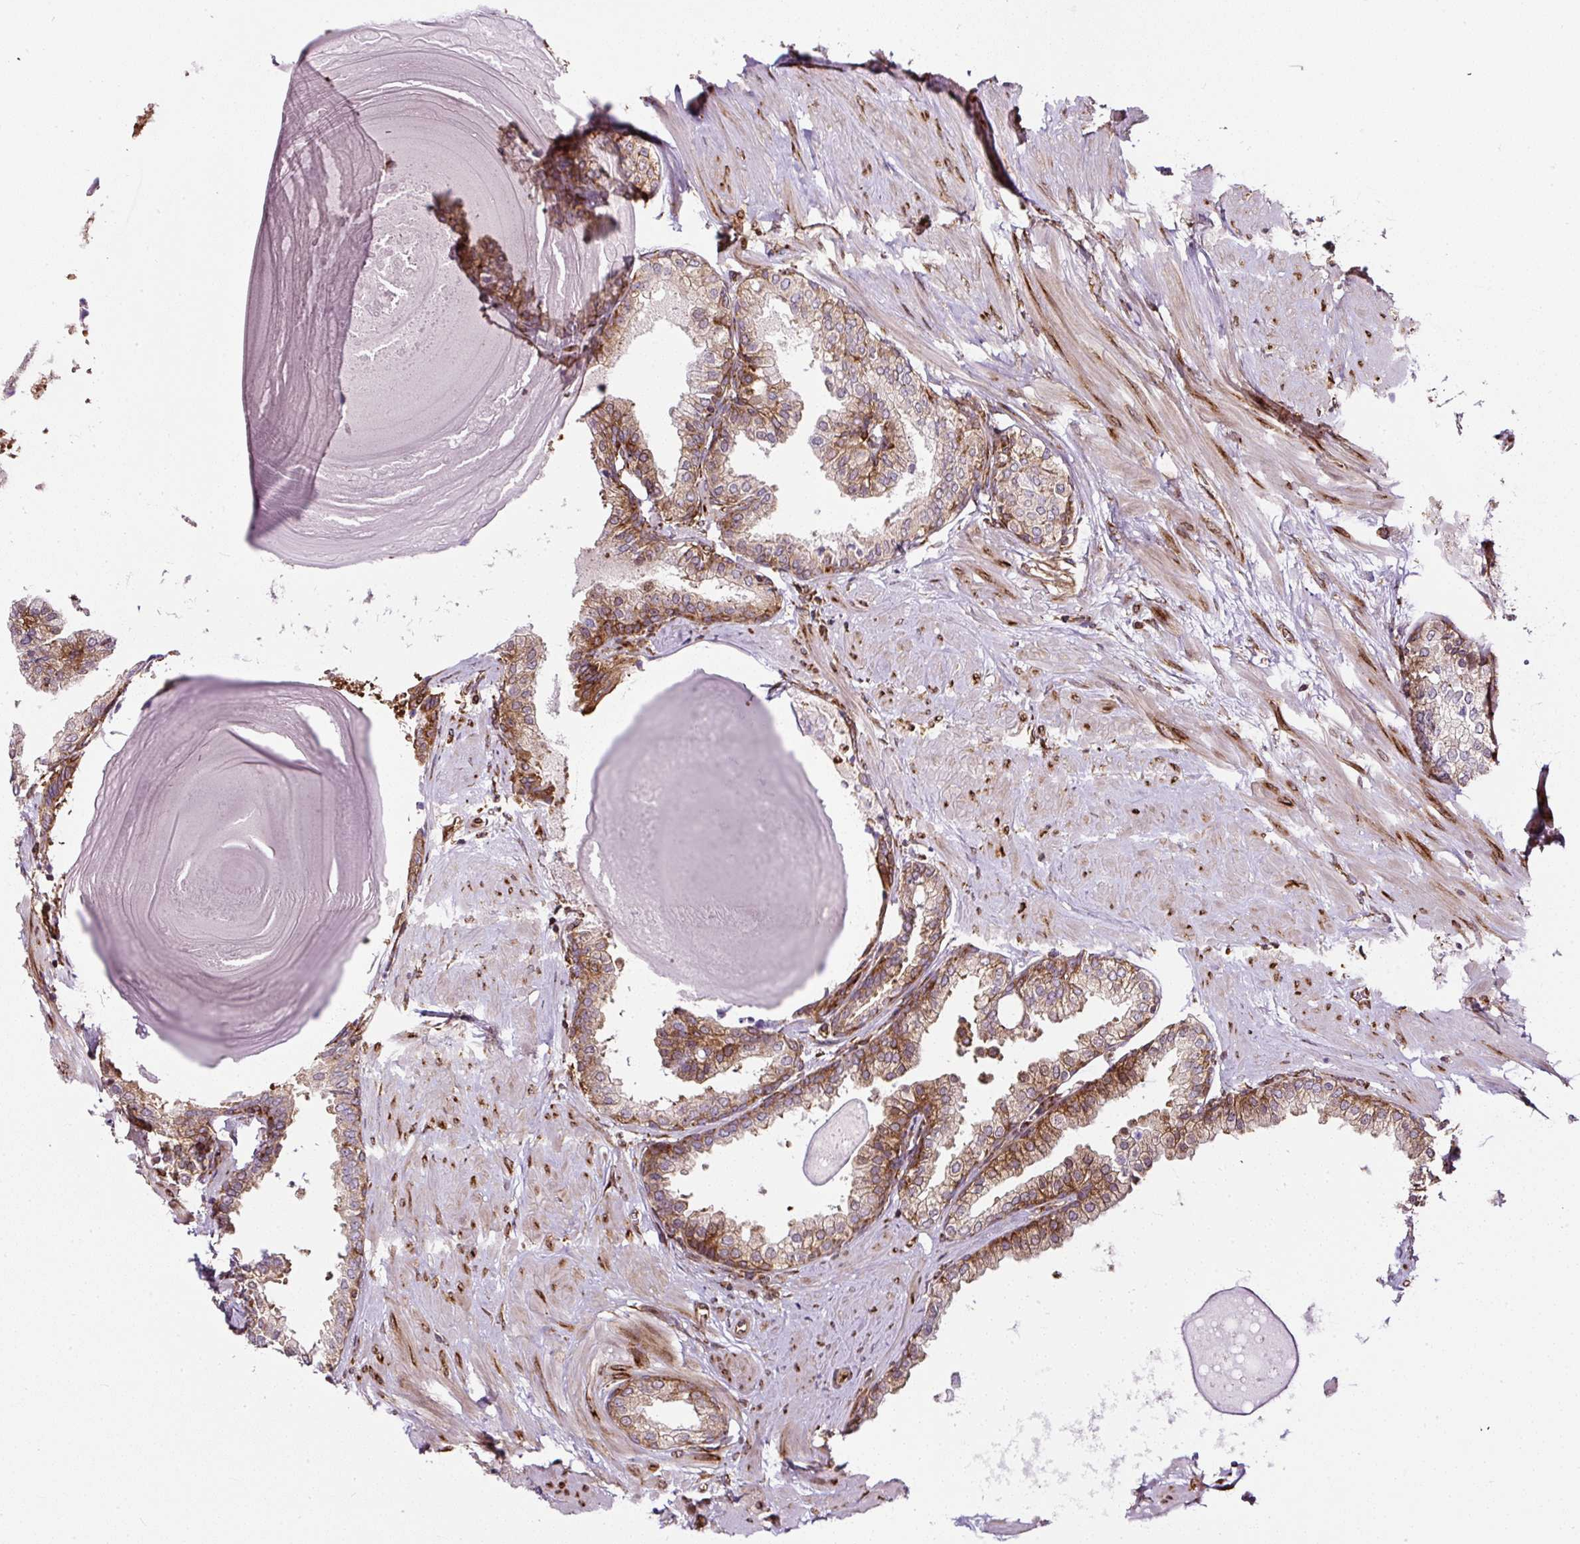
{"staining": {"intensity": "moderate", "quantity": ">75%", "location": "cytoplasmic/membranous"}, "tissue": "prostate", "cell_type": "Glandular cells", "image_type": "normal", "snomed": [{"axis": "morphology", "description": "Normal tissue, NOS"}, {"axis": "topography", "description": "Prostate"}], "caption": "Moderate cytoplasmic/membranous positivity is present in about >75% of glandular cells in unremarkable prostate.", "gene": "KDM4E", "patient": {"sex": "male", "age": 48}}